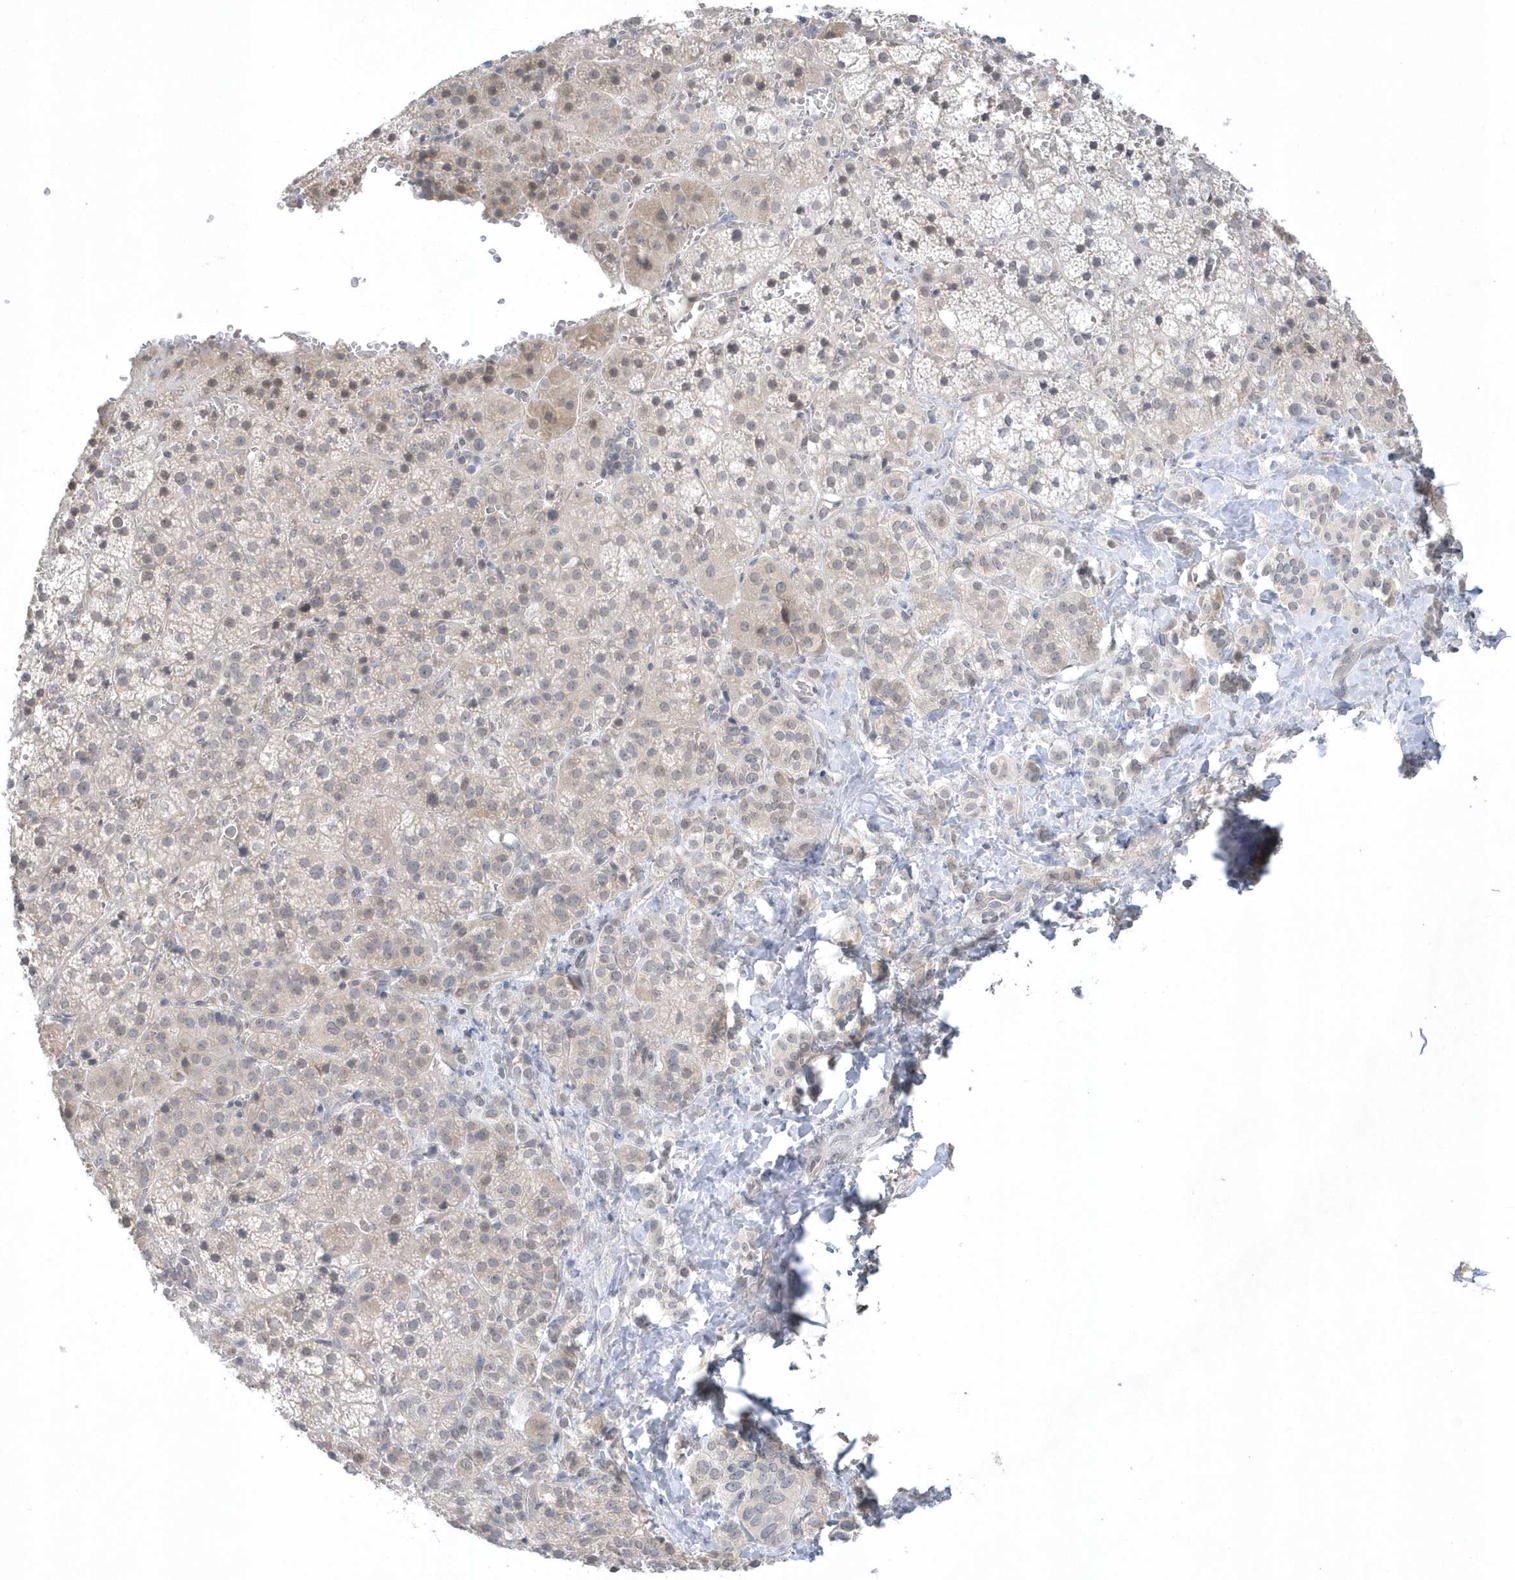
{"staining": {"intensity": "weak", "quantity": "25%-75%", "location": "cytoplasmic/membranous,nuclear"}, "tissue": "adrenal gland", "cell_type": "Glandular cells", "image_type": "normal", "snomed": [{"axis": "morphology", "description": "Normal tissue, NOS"}, {"axis": "topography", "description": "Adrenal gland"}], "caption": "Adrenal gland stained with DAB (3,3'-diaminobenzidine) immunohistochemistry (IHC) exhibits low levels of weak cytoplasmic/membranous,nuclear expression in about 25%-75% of glandular cells.", "gene": "ZC3H12D", "patient": {"sex": "female", "age": 59}}